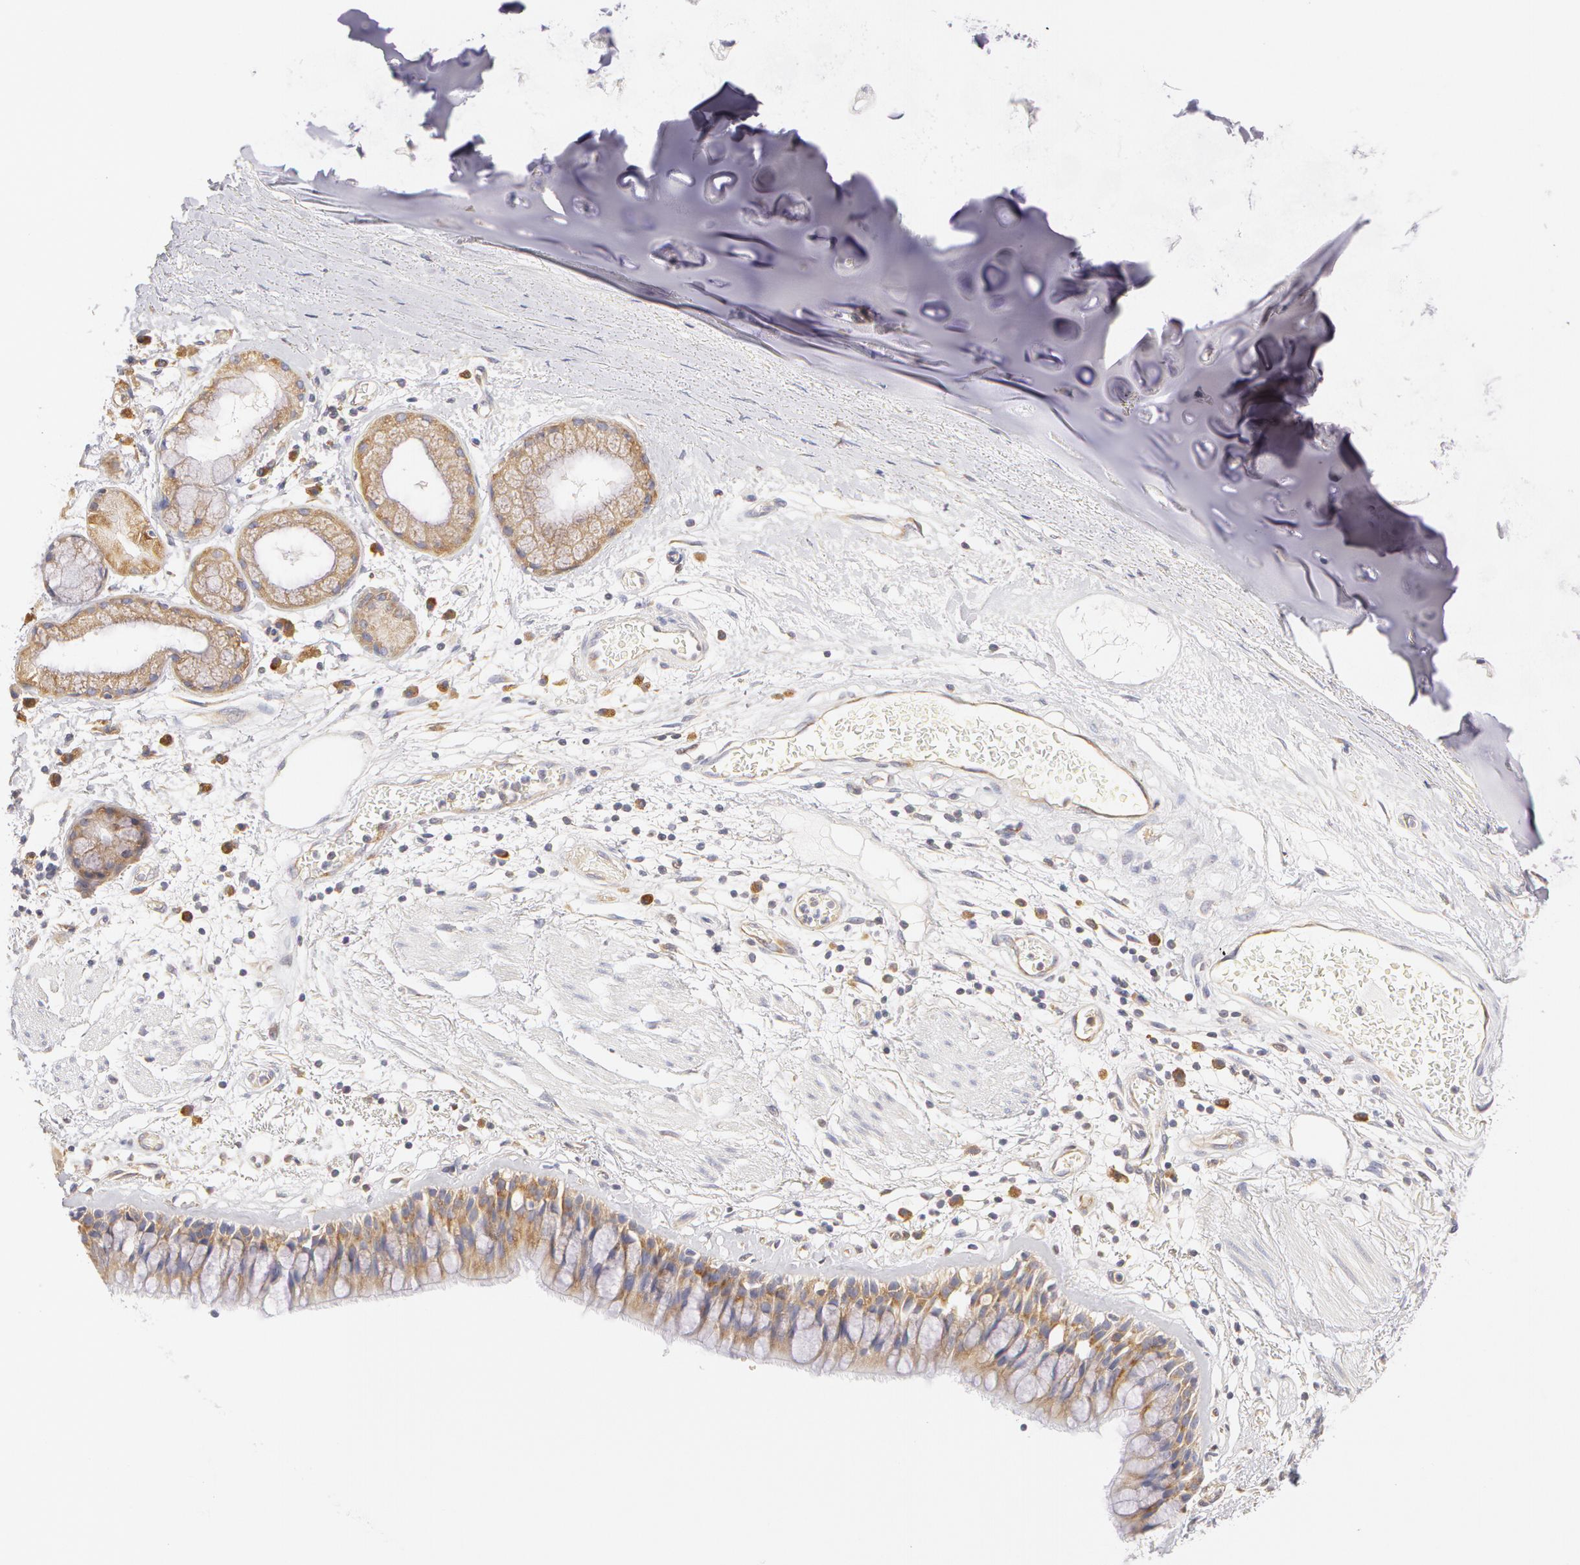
{"staining": {"intensity": "weak", "quantity": ">75%", "location": "cytoplasmic/membranous"}, "tissue": "bronchus", "cell_type": "Respiratory epithelial cells", "image_type": "normal", "snomed": [{"axis": "morphology", "description": "Normal tissue, NOS"}, {"axis": "topography", "description": "Bronchus"}, {"axis": "topography", "description": "Lung"}], "caption": "Immunohistochemistry of unremarkable human bronchus demonstrates low levels of weak cytoplasmic/membranous expression in approximately >75% of respiratory epithelial cells. (DAB (3,3'-diaminobenzidine) = brown stain, brightfield microscopy at high magnification).", "gene": "DDX3X", "patient": {"sex": "female", "age": 57}}